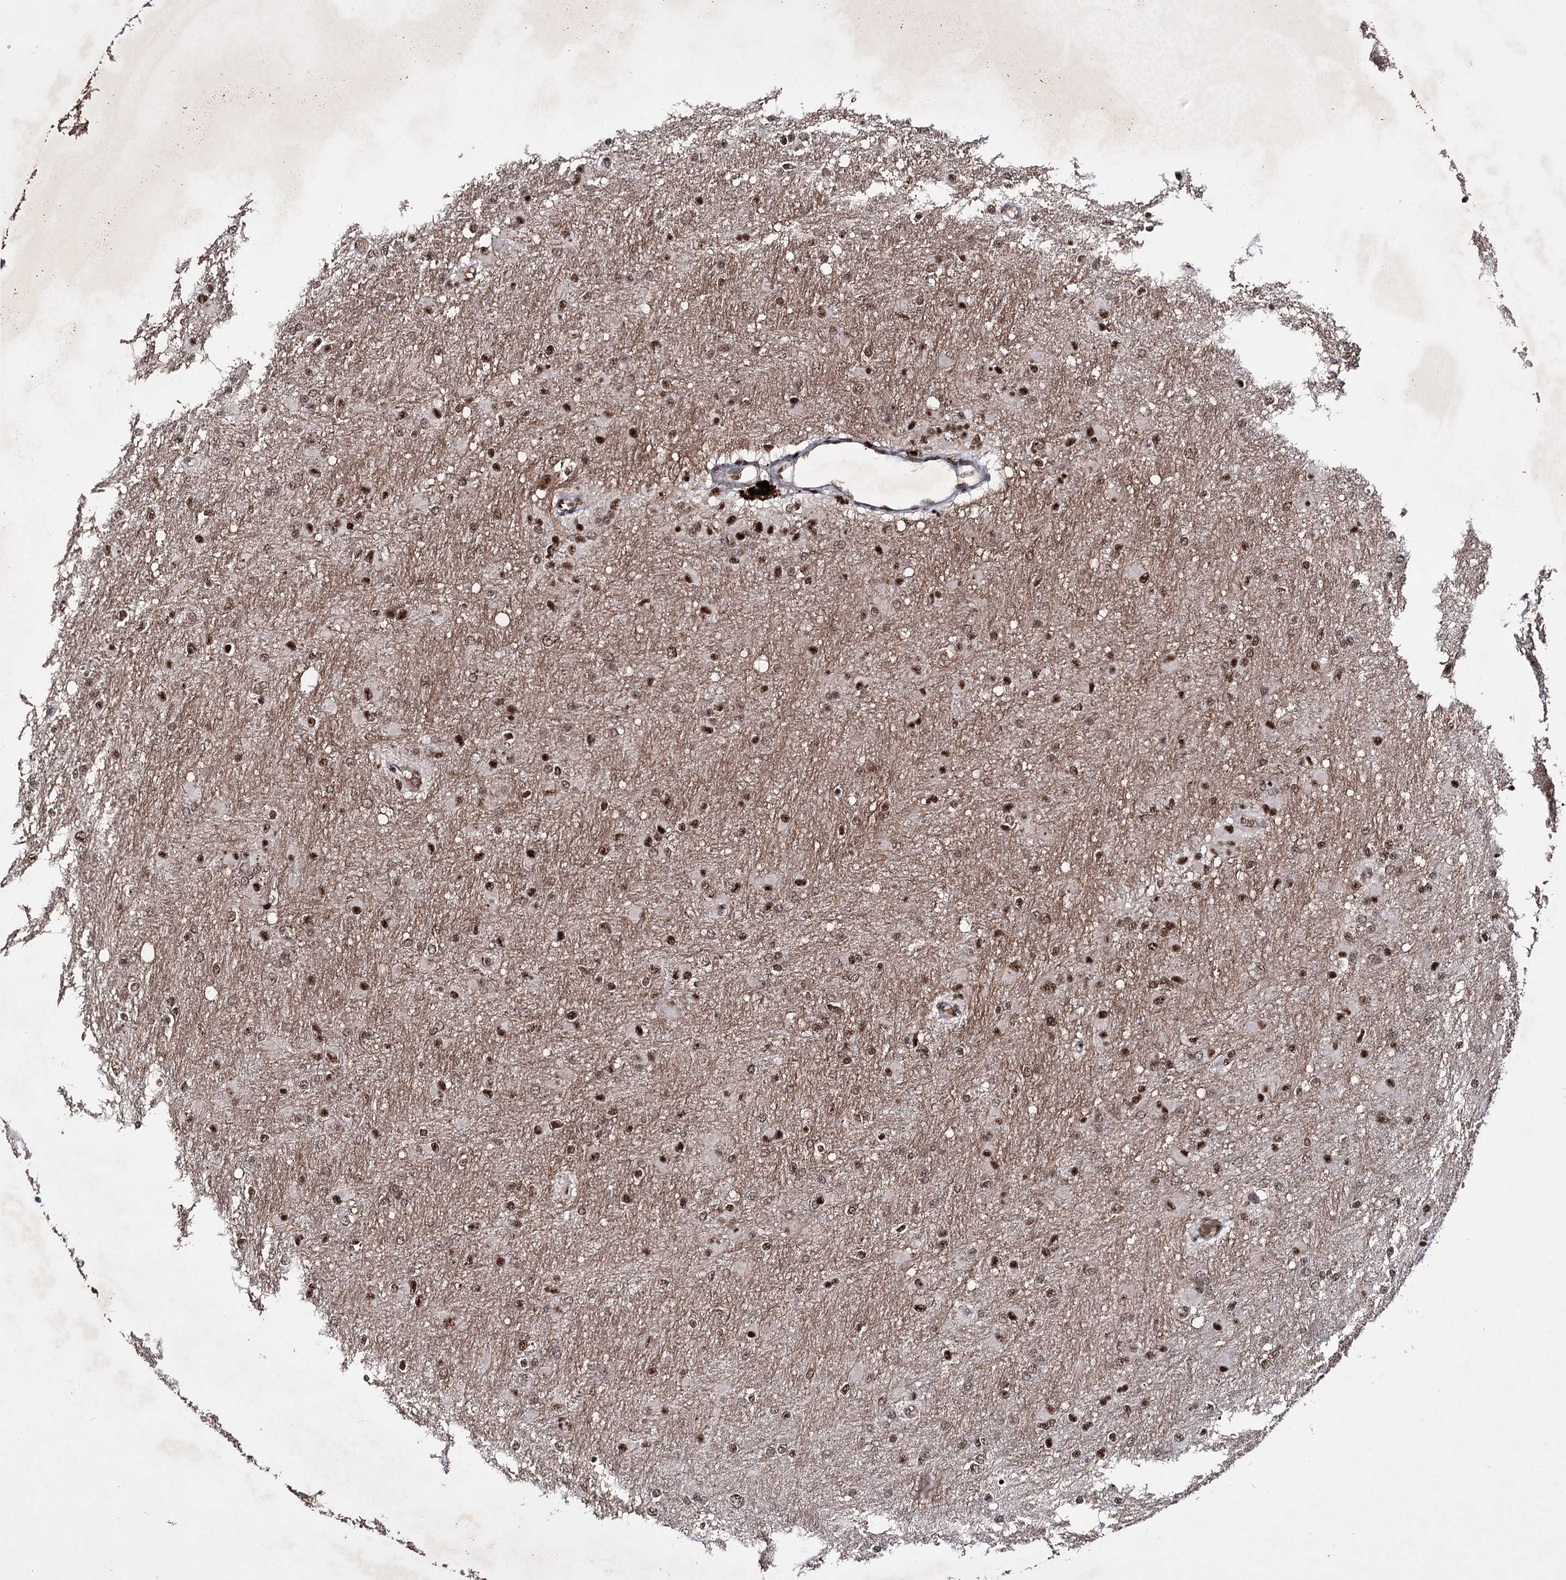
{"staining": {"intensity": "strong", "quantity": ">75%", "location": "nuclear"}, "tissue": "glioma", "cell_type": "Tumor cells", "image_type": "cancer", "snomed": [{"axis": "morphology", "description": "Glioma, malignant, High grade"}, {"axis": "topography", "description": "Cerebral cortex"}], "caption": "An immunohistochemistry image of neoplastic tissue is shown. Protein staining in brown labels strong nuclear positivity in glioma within tumor cells.", "gene": "PRPF40A", "patient": {"sex": "female", "age": 36}}